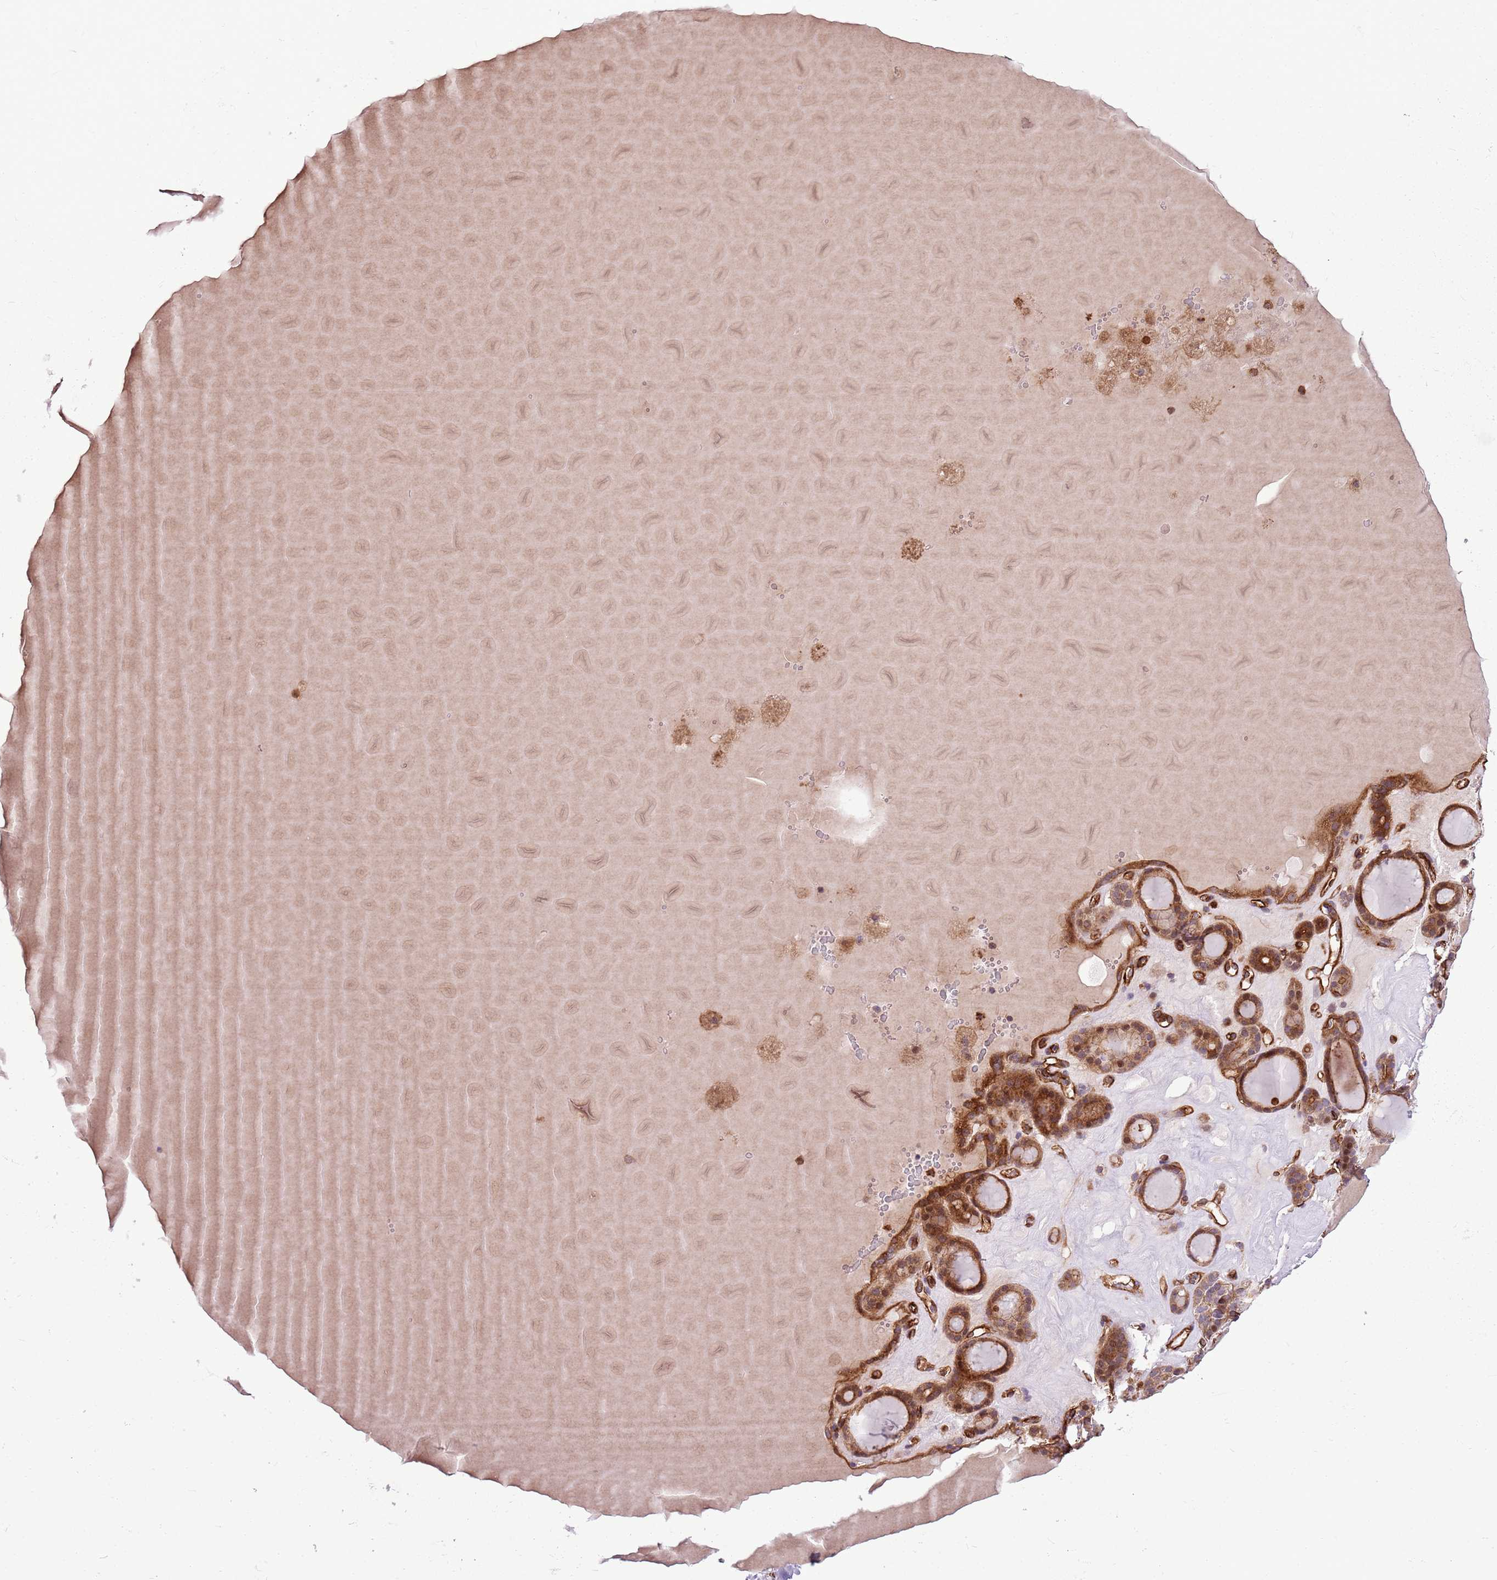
{"staining": {"intensity": "moderate", "quantity": ">75%", "location": "cytoplasmic/membranous,nuclear"}, "tissue": "thyroid gland", "cell_type": "Glandular cells", "image_type": "normal", "snomed": [{"axis": "morphology", "description": "Normal tissue, NOS"}, {"axis": "topography", "description": "Thyroid gland"}], "caption": "Normal thyroid gland shows moderate cytoplasmic/membranous,nuclear expression in approximately >75% of glandular cells, visualized by immunohistochemistry. The staining is performed using DAB (3,3'-diaminobenzidine) brown chromogen to label protein expression. The nuclei are counter-stained blue using hematoxylin.", "gene": "ZNF827", "patient": {"sex": "female", "age": 22}}